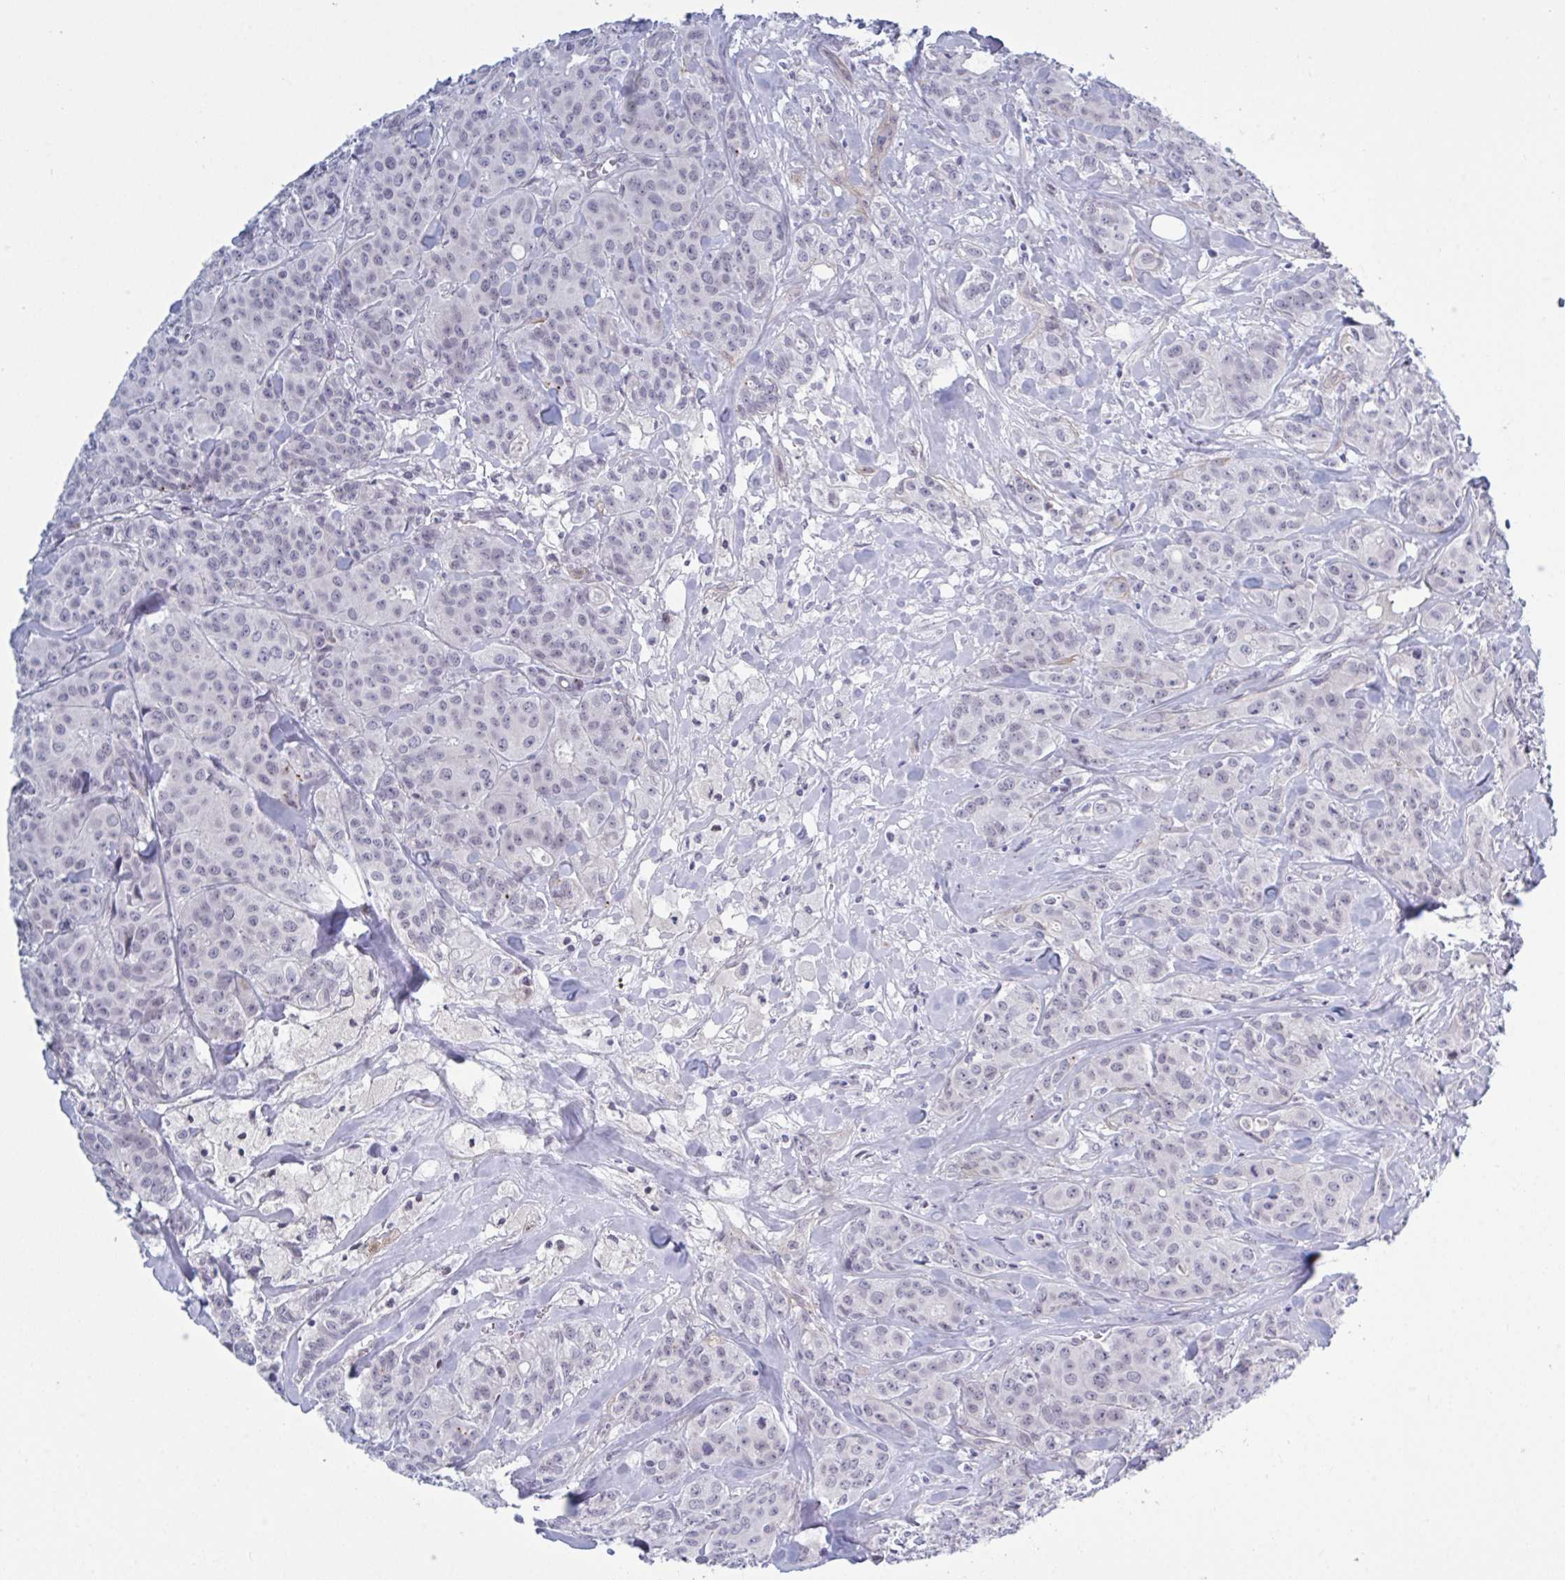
{"staining": {"intensity": "negative", "quantity": "none", "location": "none"}, "tissue": "breast cancer", "cell_type": "Tumor cells", "image_type": "cancer", "snomed": [{"axis": "morphology", "description": "Normal tissue, NOS"}, {"axis": "morphology", "description": "Duct carcinoma"}, {"axis": "topography", "description": "Breast"}], "caption": "This histopathology image is of breast cancer stained with IHC to label a protein in brown with the nuclei are counter-stained blue. There is no expression in tumor cells.", "gene": "TCEAL8", "patient": {"sex": "female", "age": 43}}